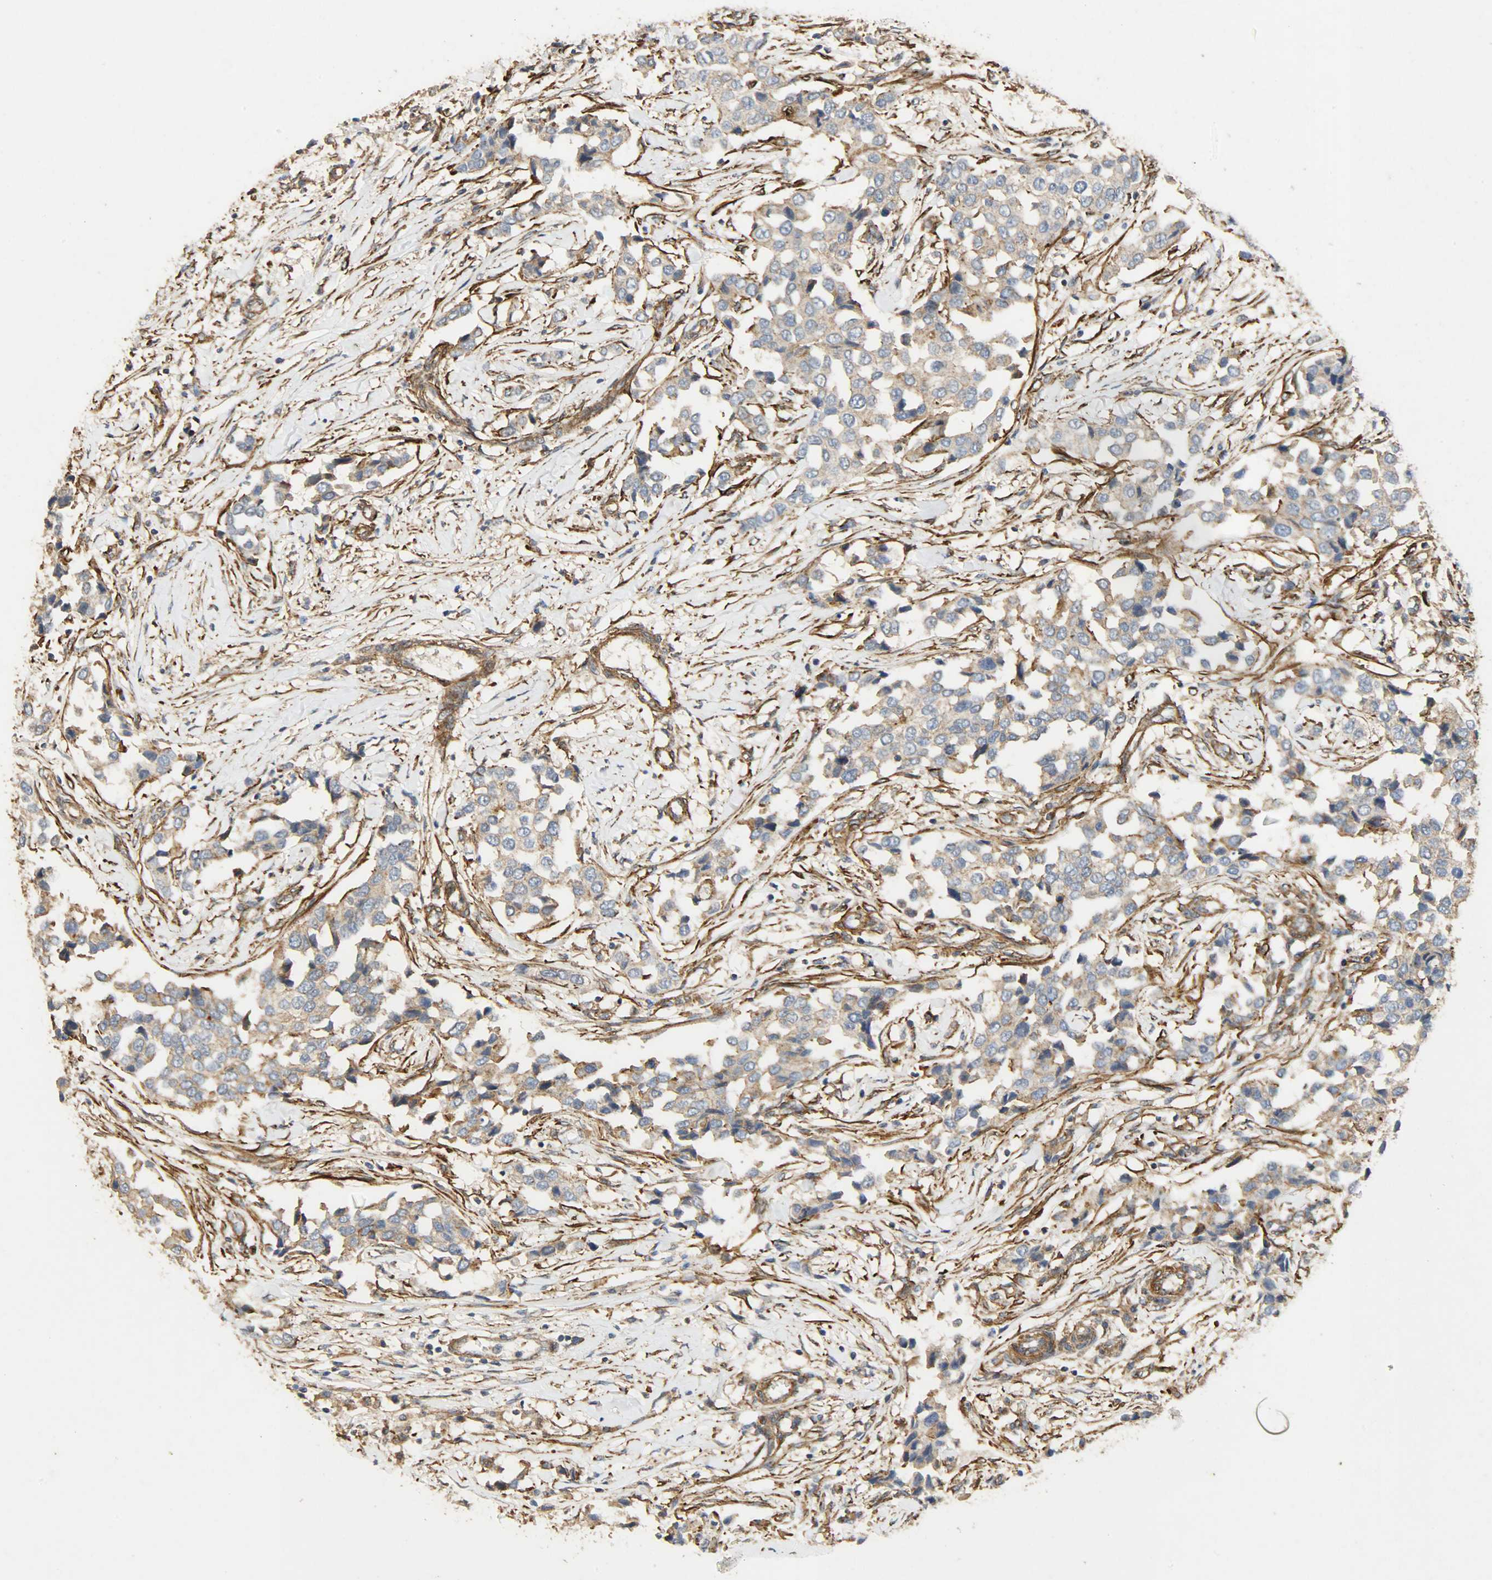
{"staining": {"intensity": "weak", "quantity": ">75%", "location": "cytoplasmic/membranous"}, "tissue": "breast cancer", "cell_type": "Tumor cells", "image_type": "cancer", "snomed": [{"axis": "morphology", "description": "Duct carcinoma"}, {"axis": "topography", "description": "Breast"}], "caption": "A histopathology image showing weak cytoplasmic/membranous expression in about >75% of tumor cells in infiltrating ductal carcinoma (breast), as visualized by brown immunohistochemical staining.", "gene": "TPM4", "patient": {"sex": "female", "age": 80}}